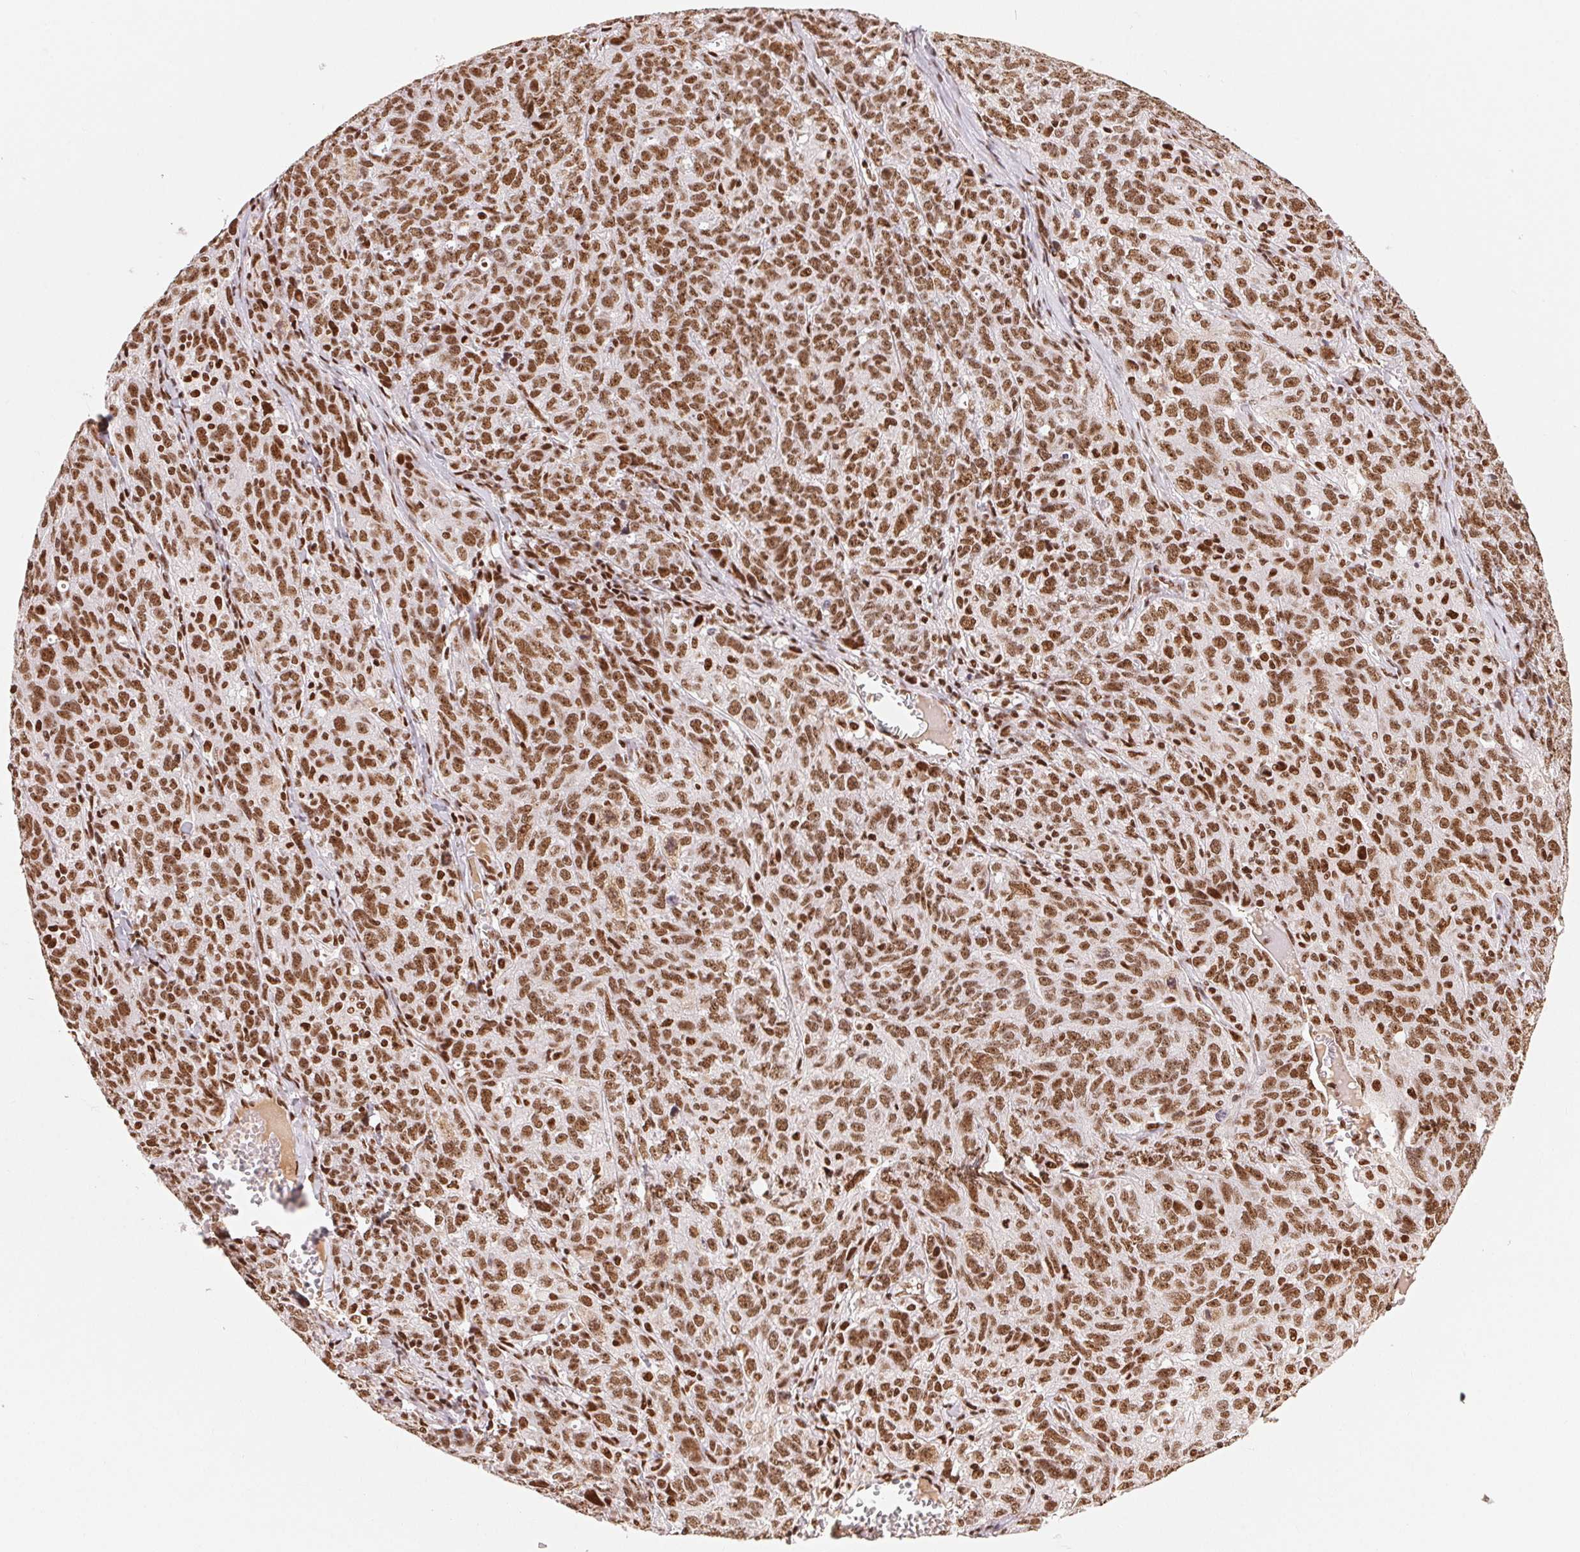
{"staining": {"intensity": "moderate", "quantity": ">75%", "location": "nuclear"}, "tissue": "ovarian cancer", "cell_type": "Tumor cells", "image_type": "cancer", "snomed": [{"axis": "morphology", "description": "Cystadenocarcinoma, serous, NOS"}, {"axis": "topography", "description": "Ovary"}], "caption": "This micrograph shows immunohistochemistry staining of human ovarian cancer, with medium moderate nuclear expression in about >75% of tumor cells.", "gene": "ZNF80", "patient": {"sex": "female", "age": 71}}